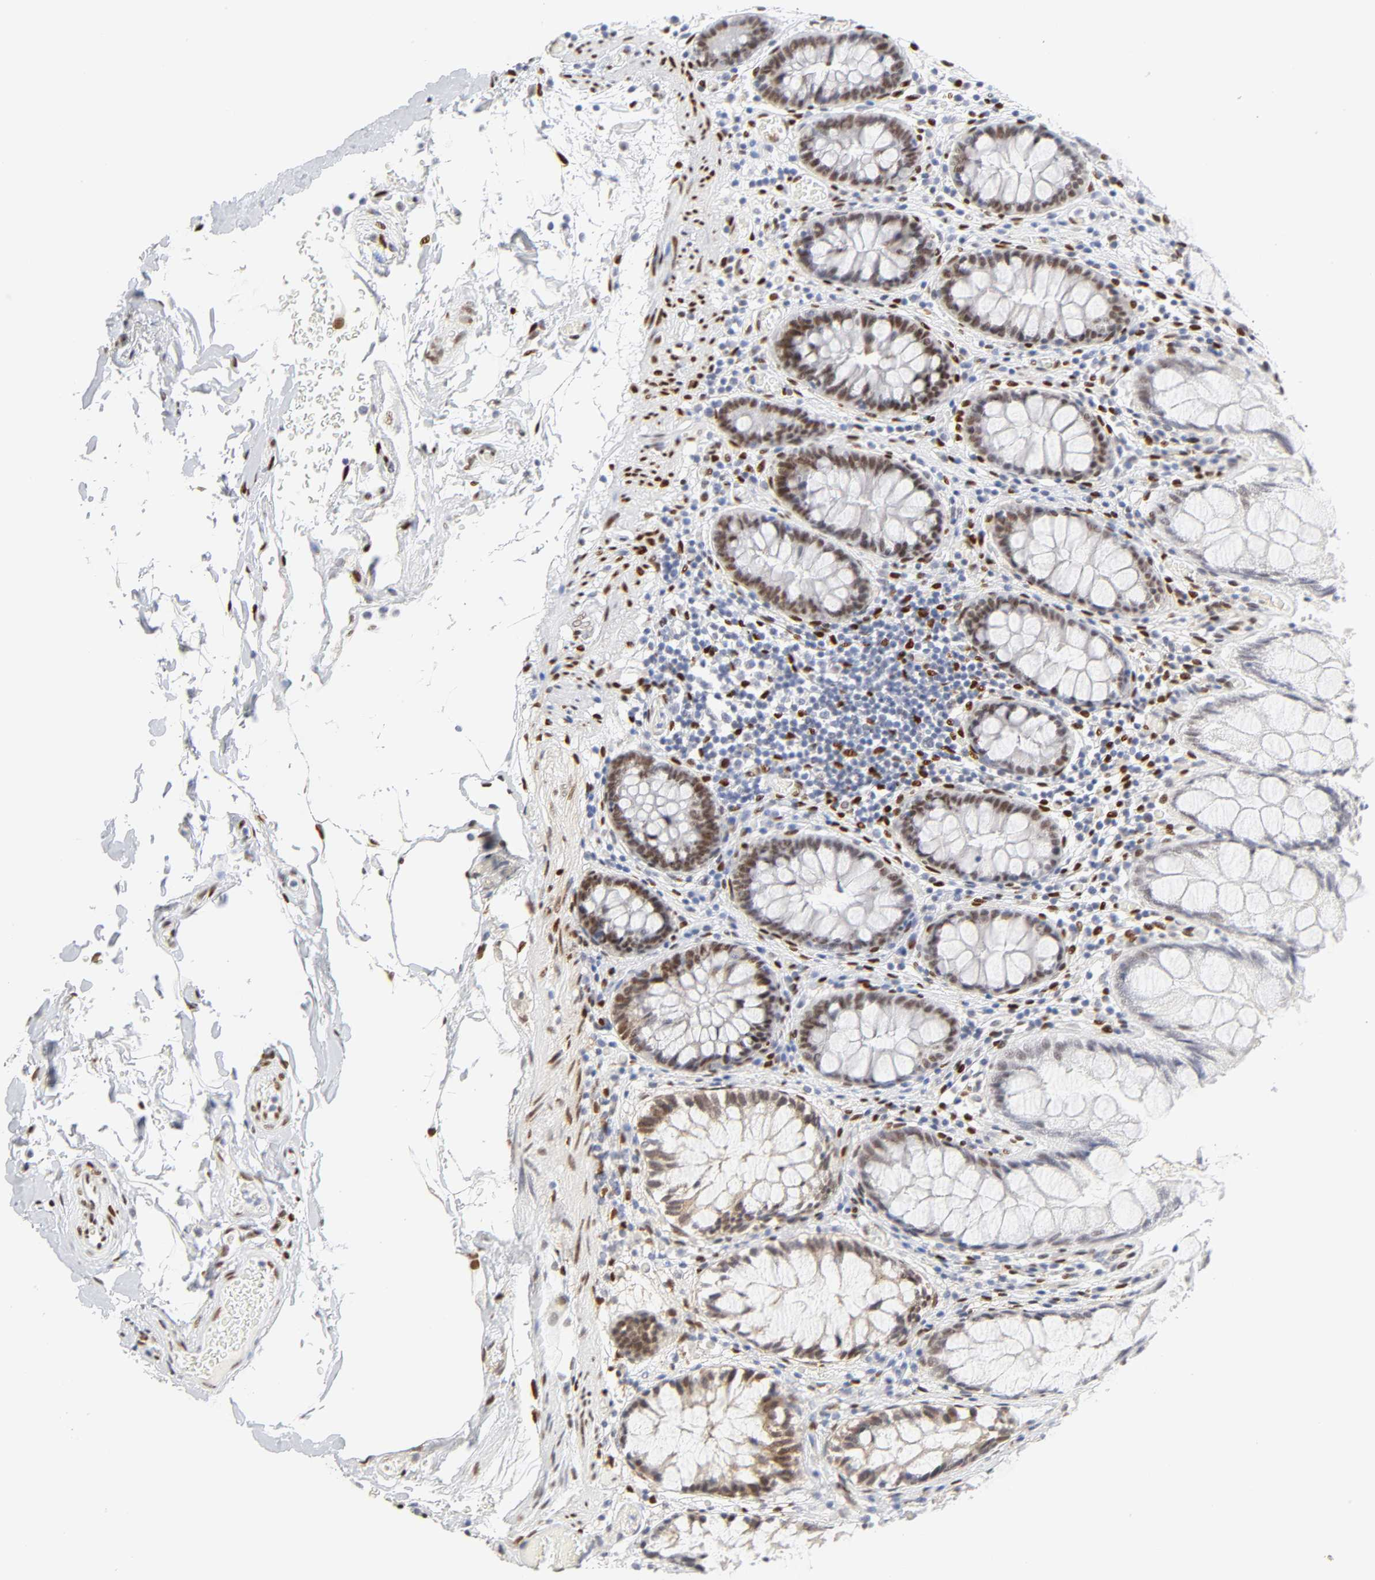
{"staining": {"intensity": "moderate", "quantity": ">75%", "location": "nuclear"}, "tissue": "colon", "cell_type": "Endothelial cells", "image_type": "normal", "snomed": [{"axis": "morphology", "description": "Normal tissue, NOS"}, {"axis": "topography", "description": "Smooth muscle"}, {"axis": "topography", "description": "Colon"}], "caption": "Endothelial cells reveal moderate nuclear positivity in about >75% of cells in normal colon.", "gene": "NFIC", "patient": {"sex": "male", "age": 67}}